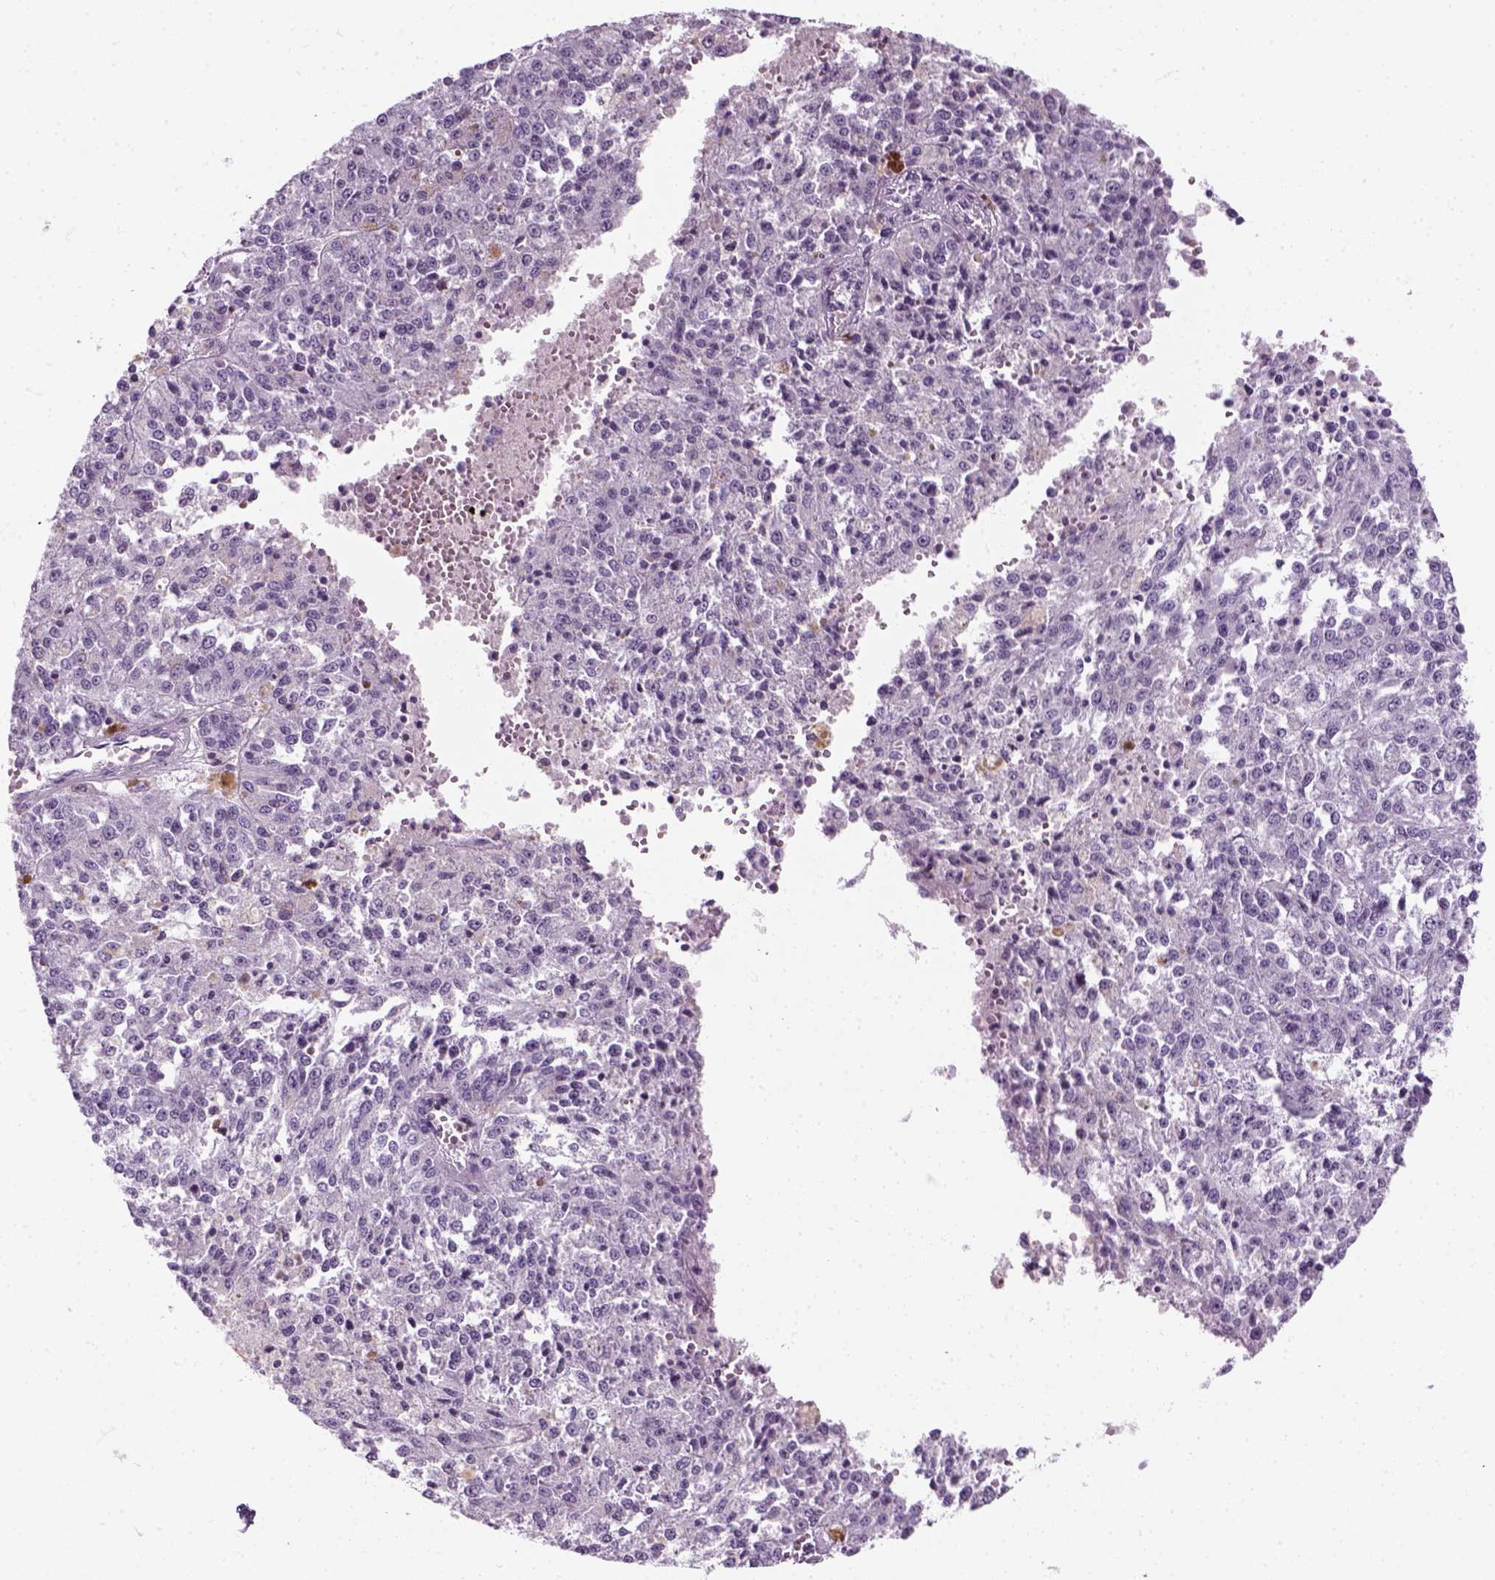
{"staining": {"intensity": "negative", "quantity": "none", "location": "none"}, "tissue": "melanoma", "cell_type": "Tumor cells", "image_type": "cancer", "snomed": [{"axis": "morphology", "description": "Malignant melanoma, Metastatic site"}, {"axis": "topography", "description": "Lymph node"}], "caption": "DAB immunohistochemical staining of malignant melanoma (metastatic site) shows no significant staining in tumor cells. Nuclei are stained in blue.", "gene": "ZNF865", "patient": {"sex": "female", "age": 64}}